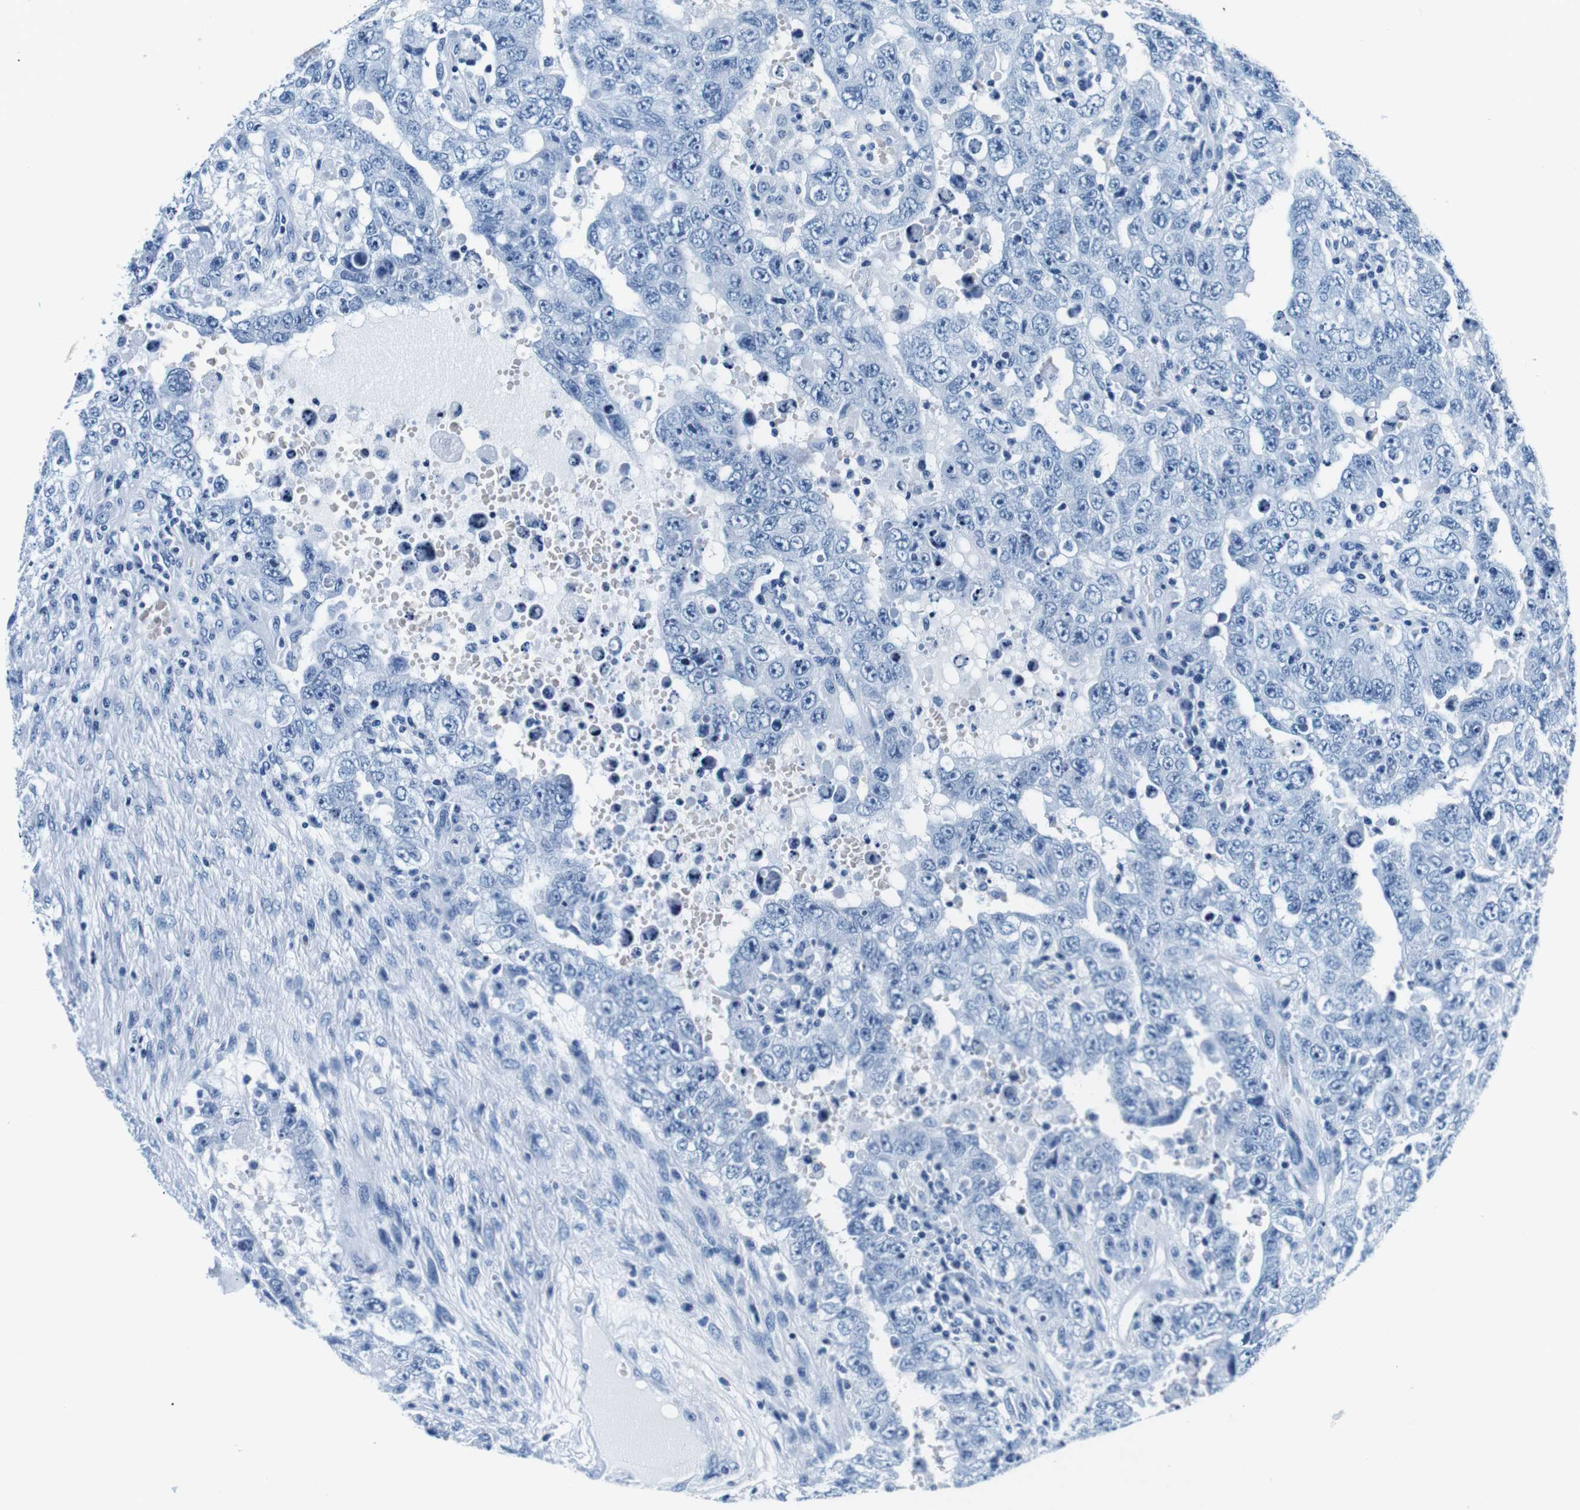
{"staining": {"intensity": "negative", "quantity": "none", "location": "none"}, "tissue": "testis cancer", "cell_type": "Tumor cells", "image_type": "cancer", "snomed": [{"axis": "morphology", "description": "Carcinoma, Embryonal, NOS"}, {"axis": "topography", "description": "Testis"}], "caption": "The IHC micrograph has no significant expression in tumor cells of testis cancer tissue.", "gene": "ELANE", "patient": {"sex": "male", "age": 26}}